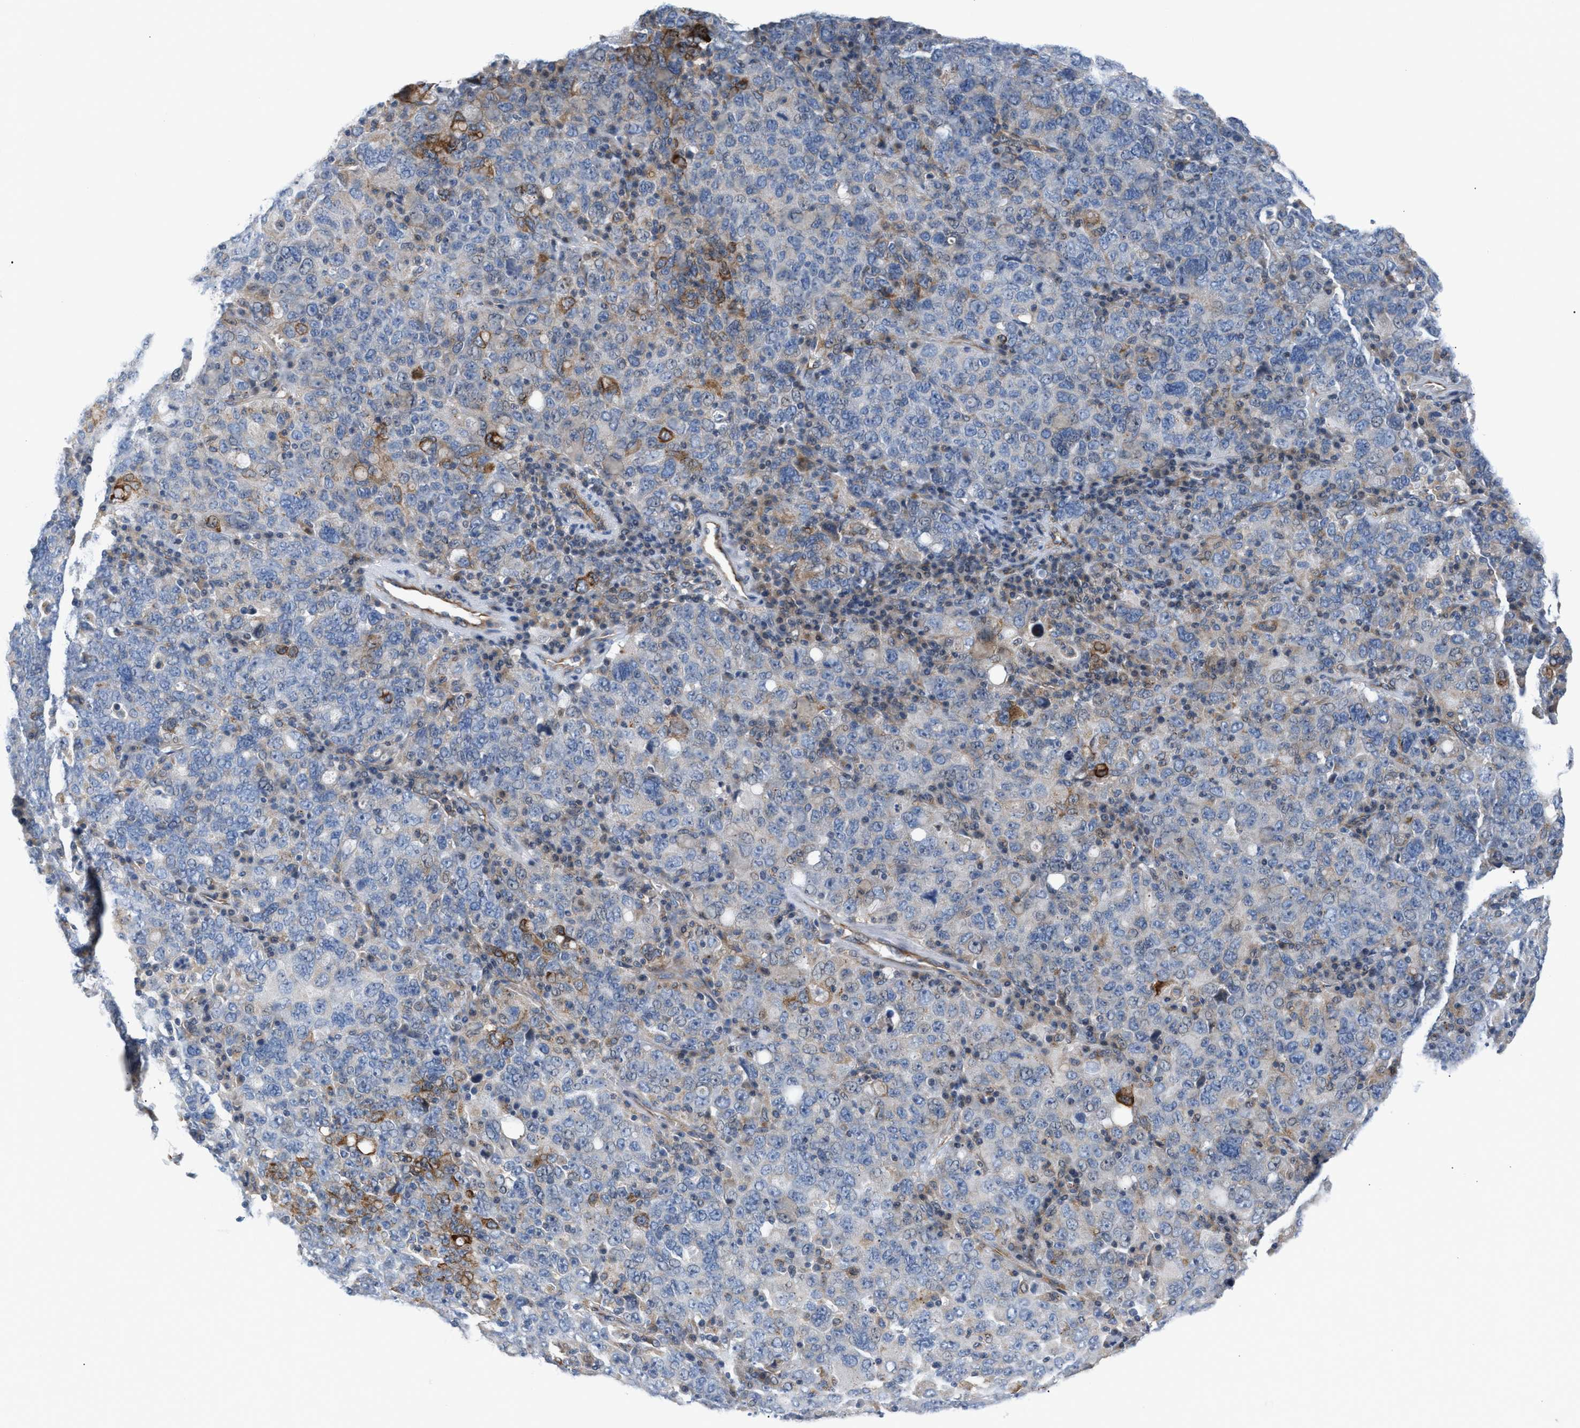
{"staining": {"intensity": "moderate", "quantity": "<25%", "location": "cytoplasmic/membranous"}, "tissue": "ovarian cancer", "cell_type": "Tumor cells", "image_type": "cancer", "snomed": [{"axis": "morphology", "description": "Carcinoma, endometroid"}, {"axis": "topography", "description": "Ovary"}], "caption": "Immunohistochemical staining of endometroid carcinoma (ovarian) shows low levels of moderate cytoplasmic/membranous positivity in about <25% of tumor cells. (DAB IHC with brightfield microscopy, high magnification).", "gene": "TFPI", "patient": {"sex": "female", "age": 62}}